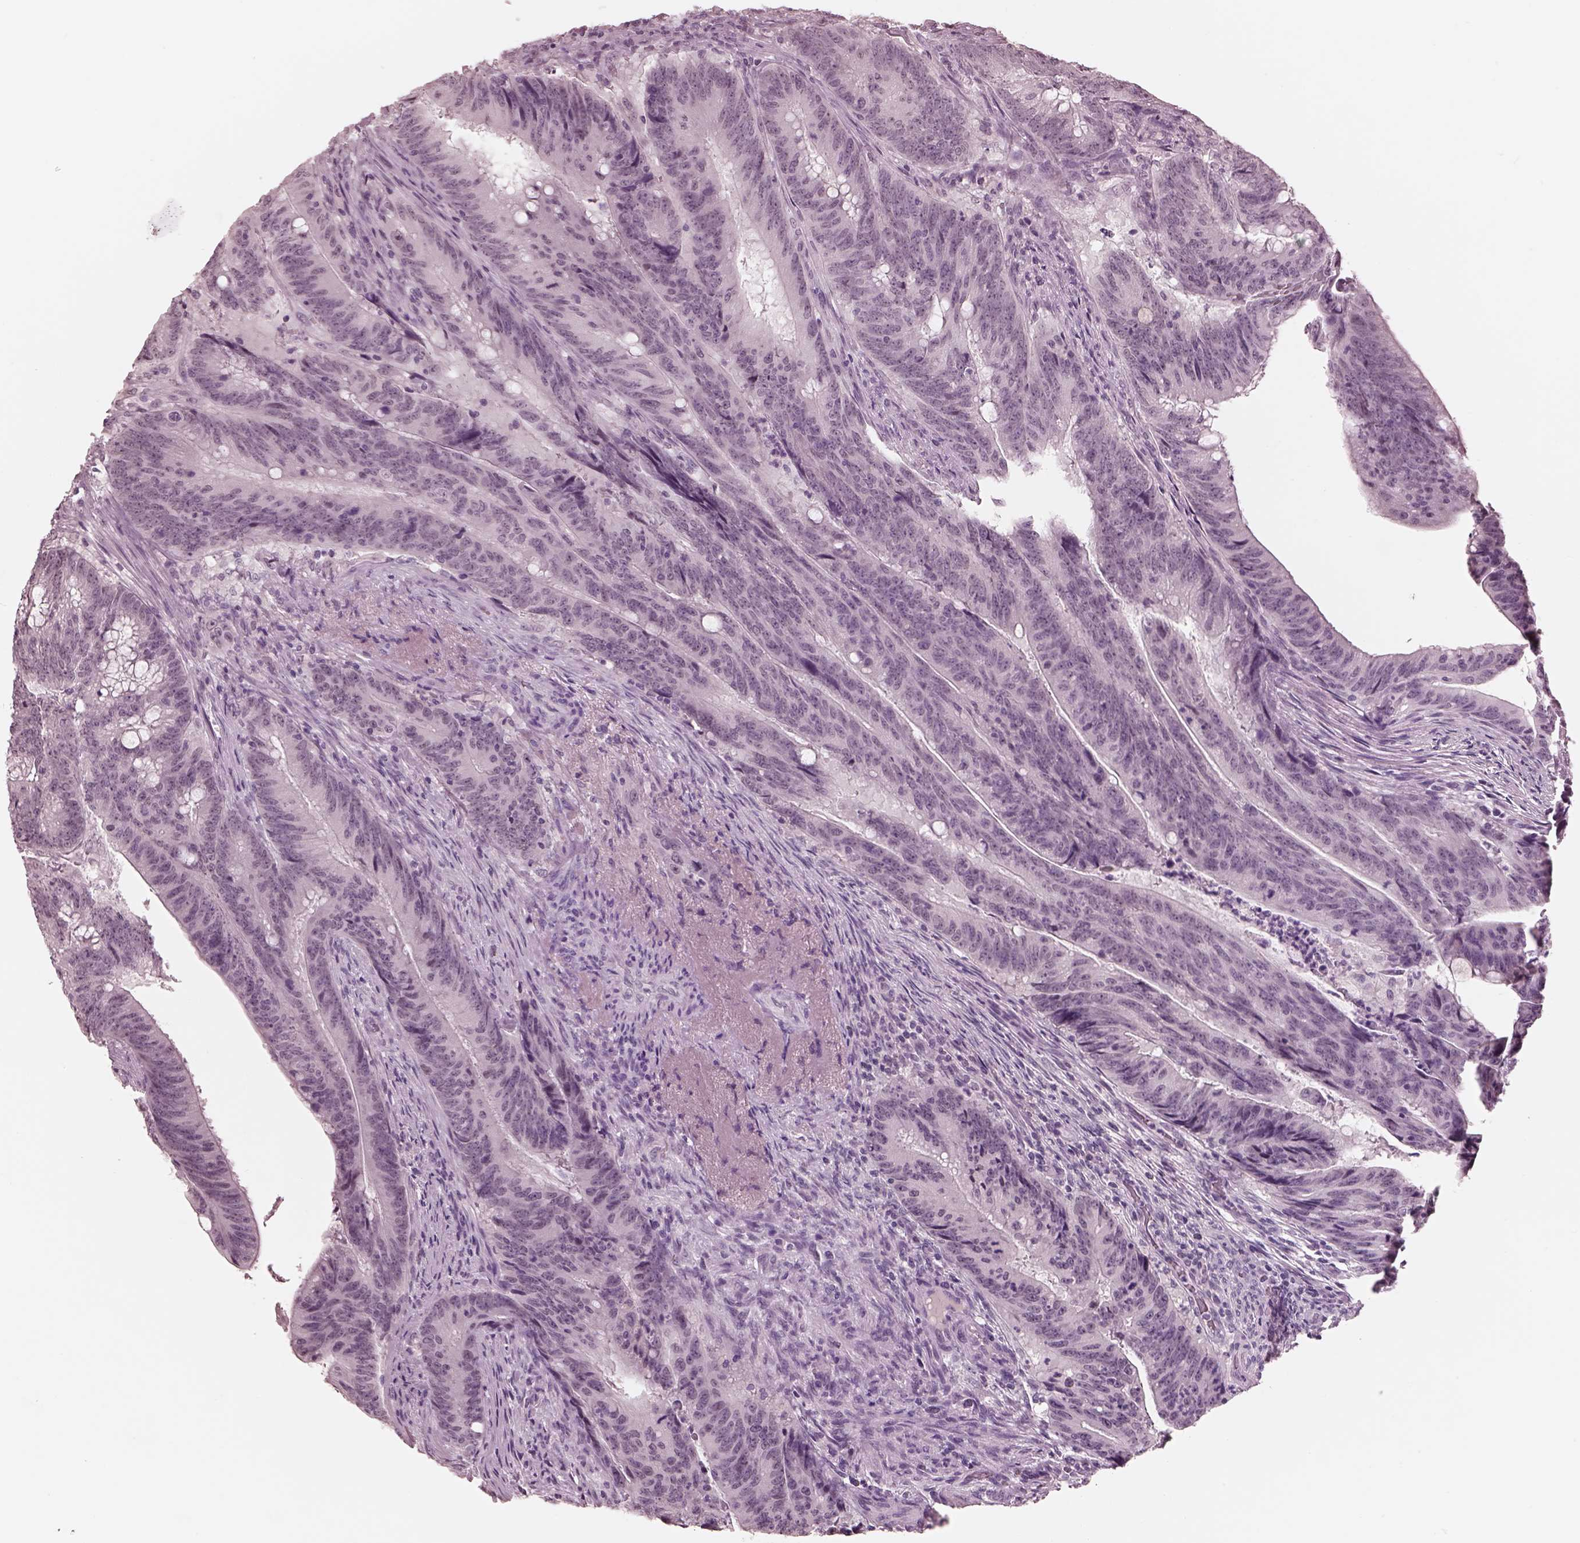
{"staining": {"intensity": "negative", "quantity": "none", "location": "none"}, "tissue": "colorectal cancer", "cell_type": "Tumor cells", "image_type": "cancer", "snomed": [{"axis": "morphology", "description": "Adenocarcinoma, NOS"}, {"axis": "topography", "description": "Colon"}], "caption": "IHC of colorectal cancer demonstrates no positivity in tumor cells.", "gene": "GARIN4", "patient": {"sex": "female", "age": 87}}